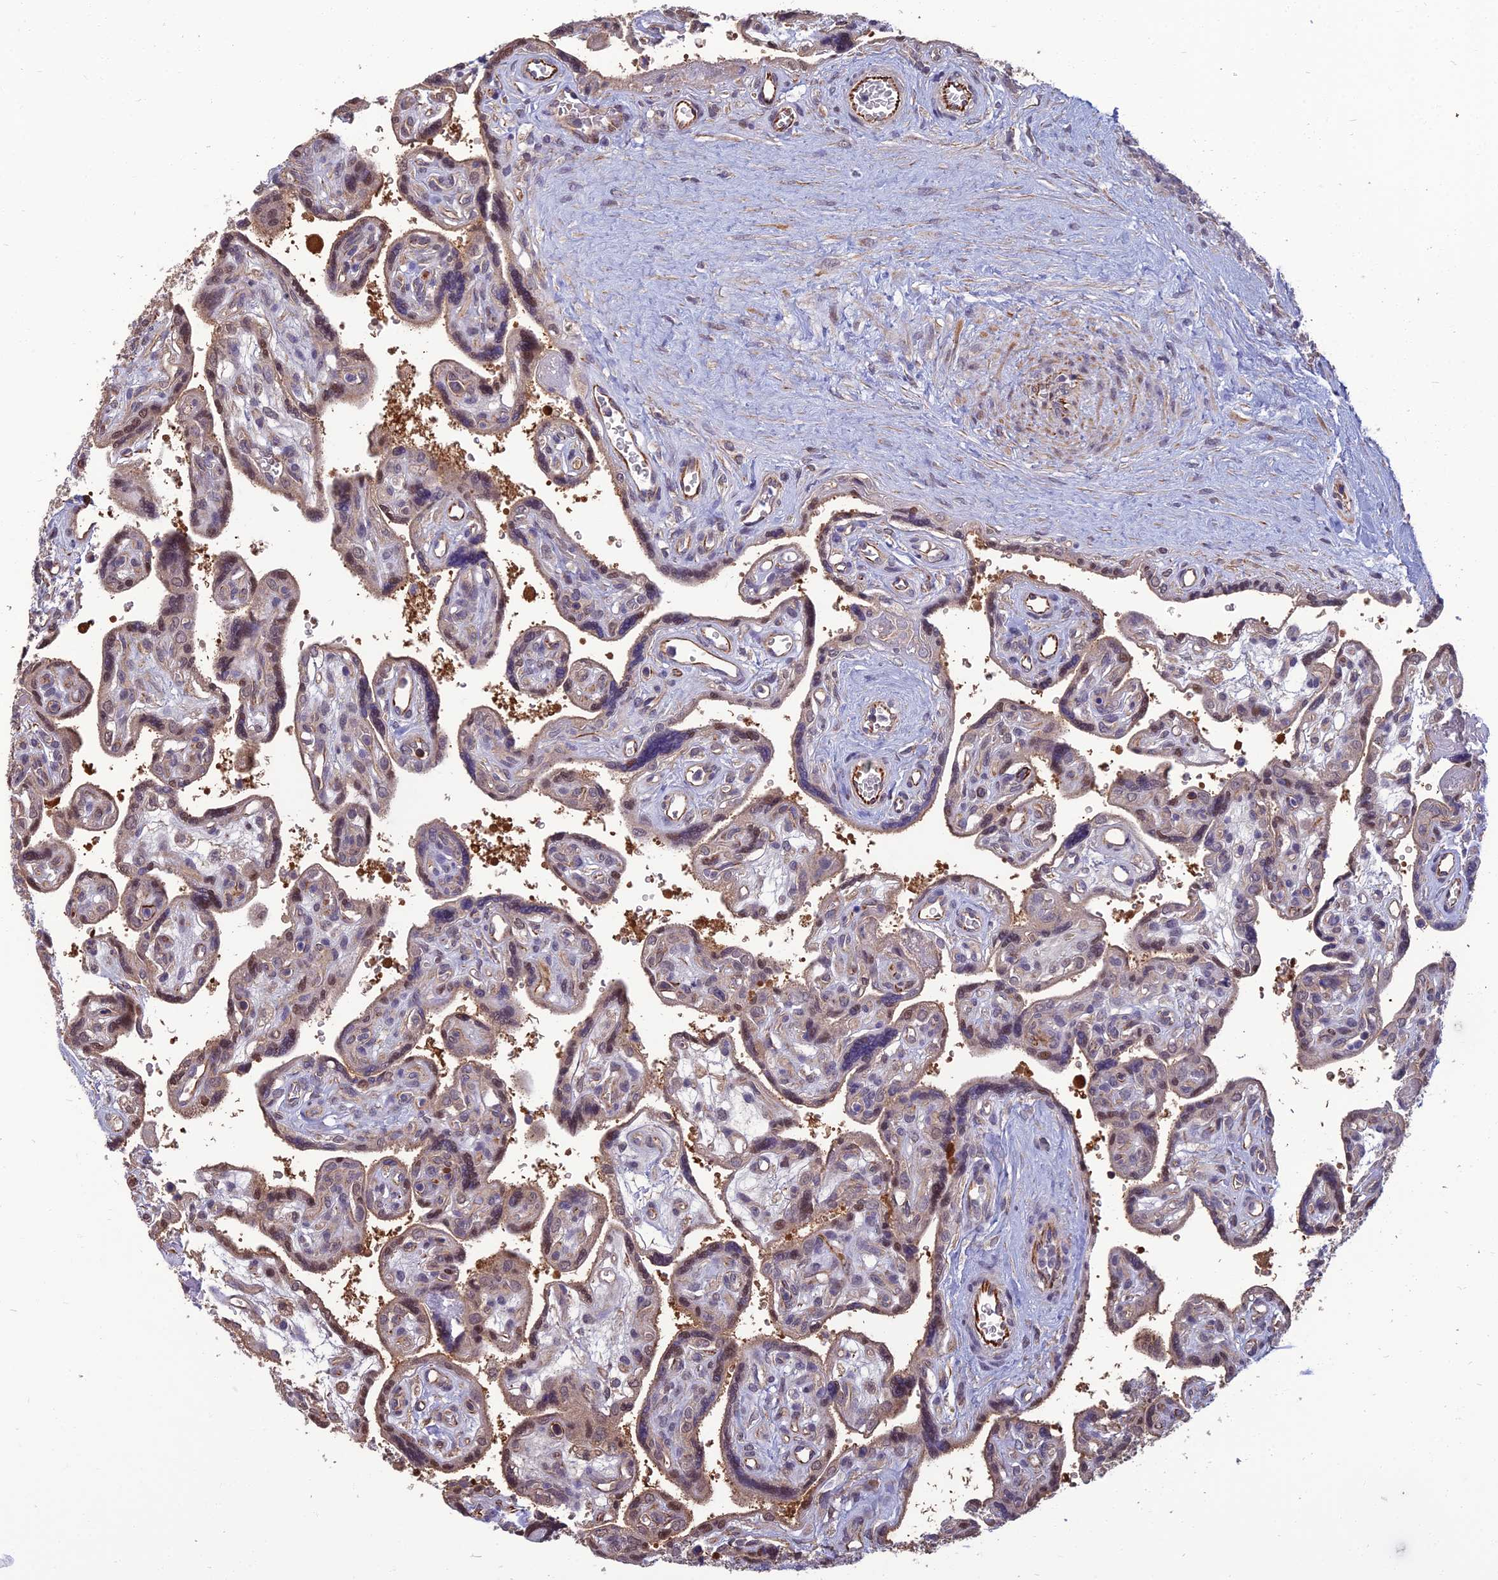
{"staining": {"intensity": "moderate", "quantity": "<25%", "location": "cytoplasmic/membranous,nuclear"}, "tissue": "placenta", "cell_type": "Trophoblastic cells", "image_type": "normal", "snomed": [{"axis": "morphology", "description": "Normal tissue, NOS"}, {"axis": "topography", "description": "Placenta"}], "caption": "Protein expression analysis of benign human placenta reveals moderate cytoplasmic/membranous,nuclear positivity in approximately <25% of trophoblastic cells.", "gene": "NR4A3", "patient": {"sex": "female", "age": 39}}